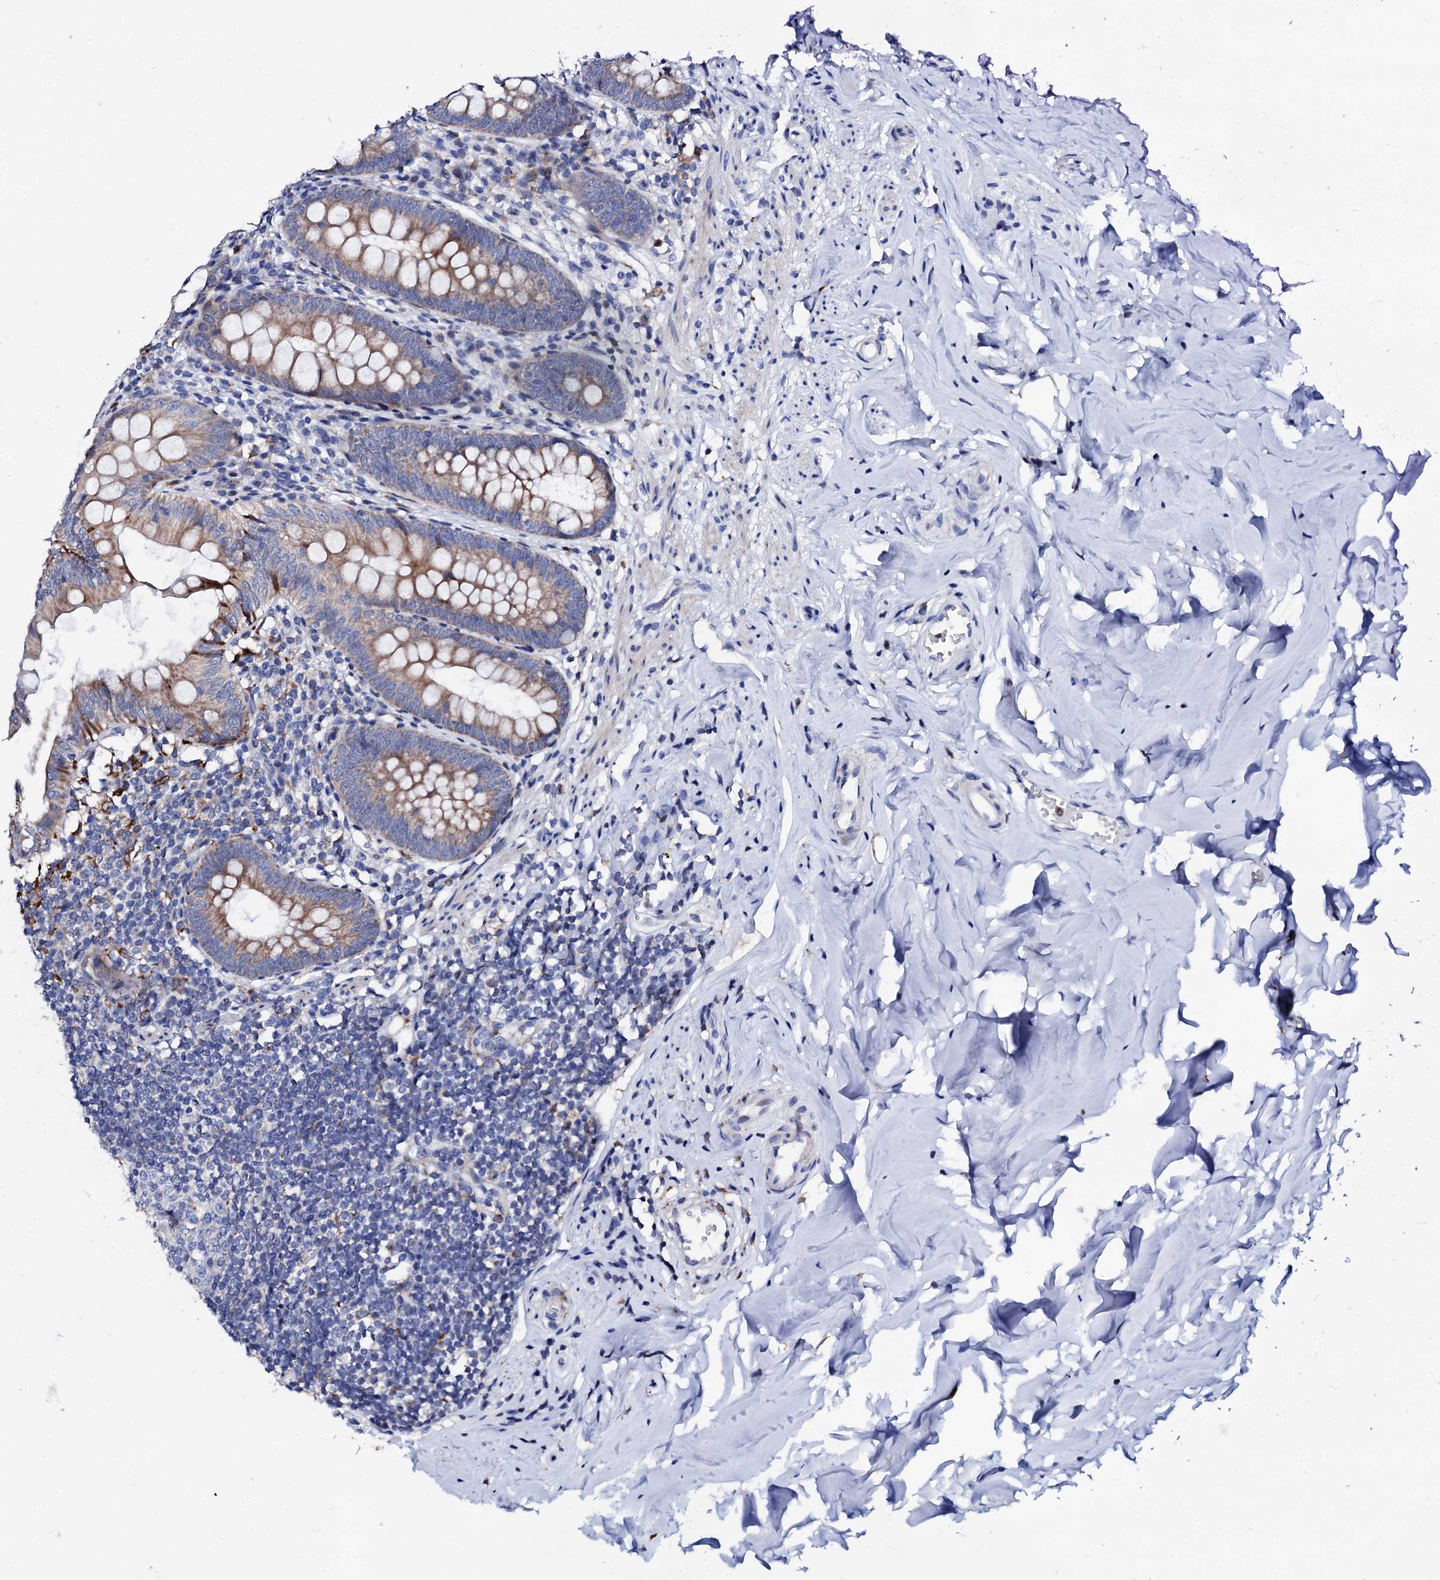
{"staining": {"intensity": "moderate", "quantity": ">75%", "location": "cytoplasmic/membranous"}, "tissue": "appendix", "cell_type": "Glandular cells", "image_type": "normal", "snomed": [{"axis": "morphology", "description": "Normal tissue, NOS"}, {"axis": "topography", "description": "Appendix"}], "caption": "Moderate cytoplasmic/membranous expression is appreciated in about >75% of glandular cells in unremarkable appendix.", "gene": "TCIRG1", "patient": {"sex": "female", "age": 51}}